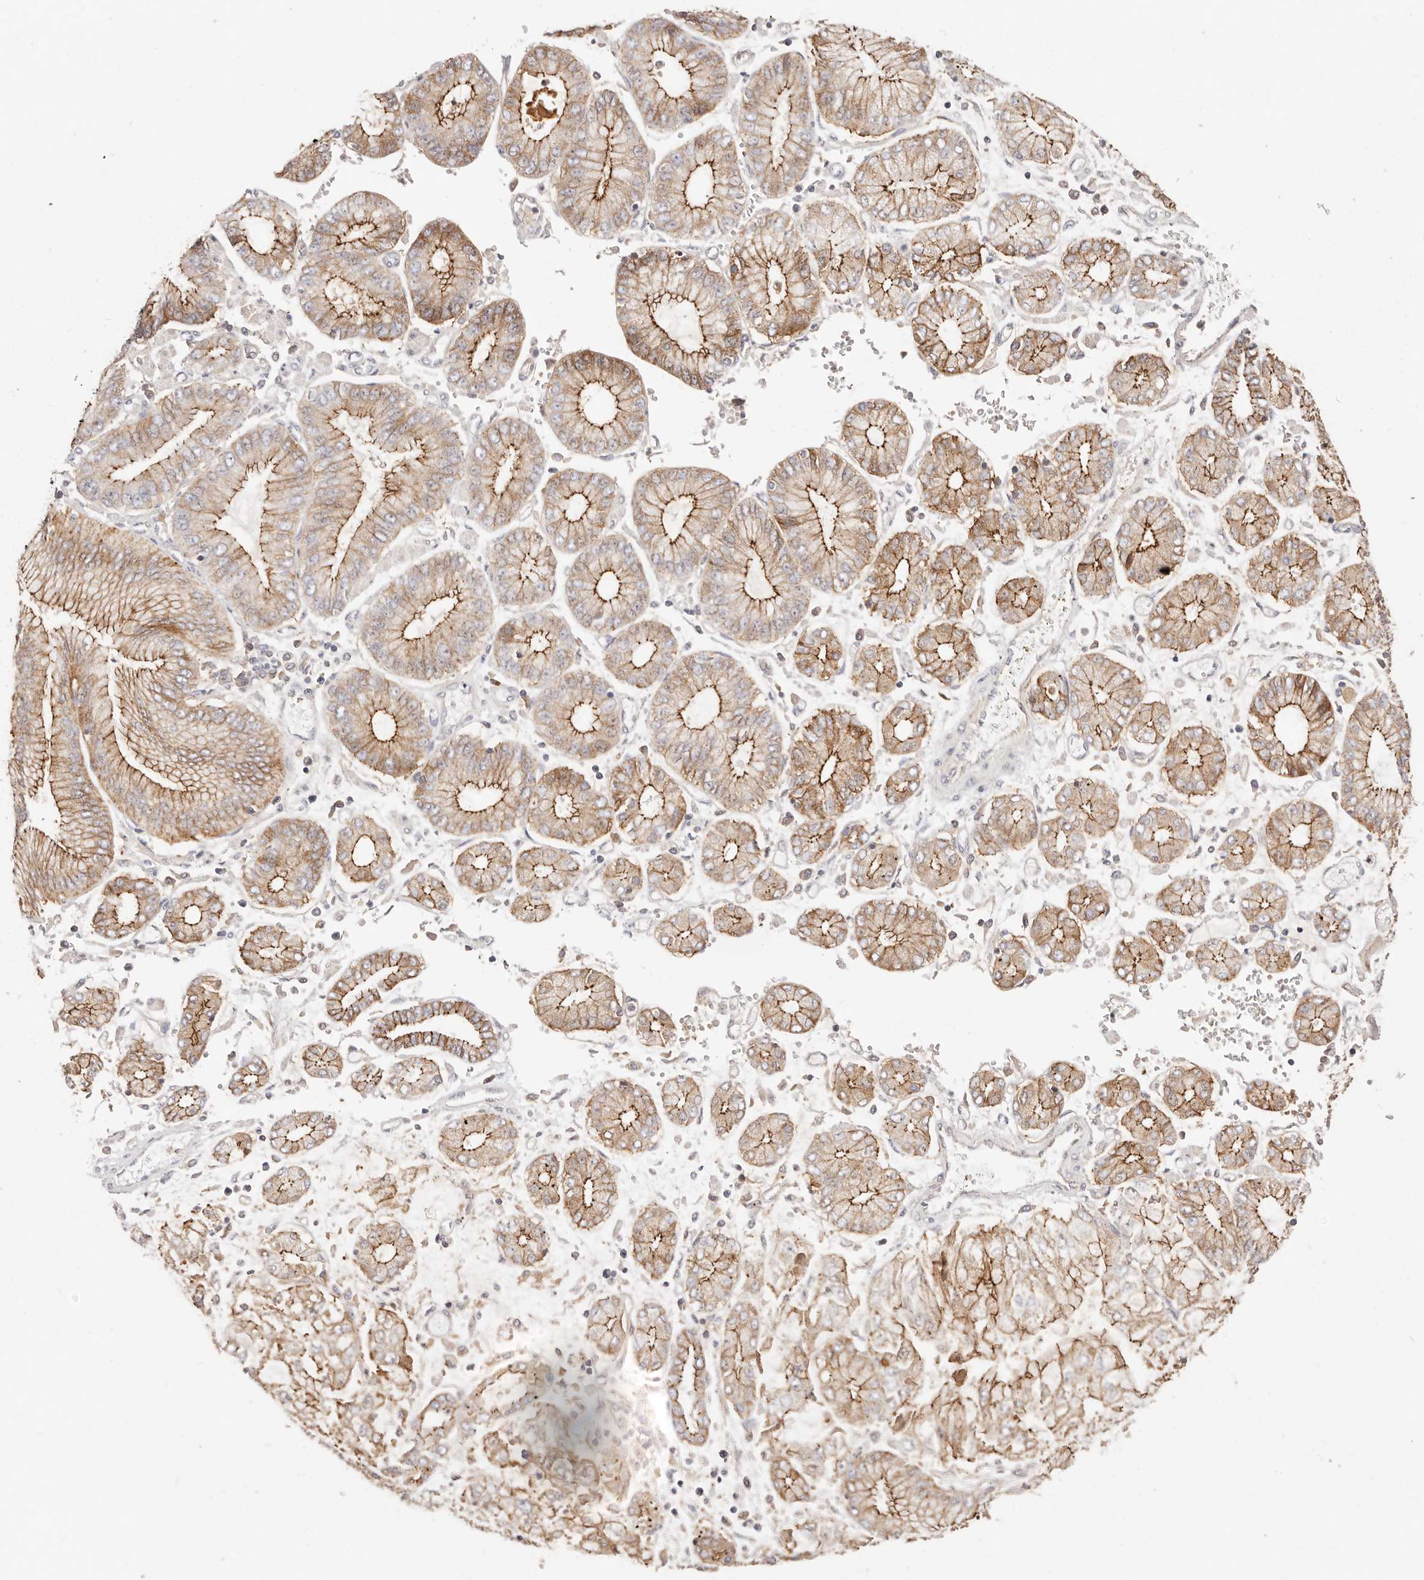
{"staining": {"intensity": "moderate", "quantity": "25%-75%", "location": "cytoplasmic/membranous"}, "tissue": "stomach cancer", "cell_type": "Tumor cells", "image_type": "cancer", "snomed": [{"axis": "morphology", "description": "Adenocarcinoma, NOS"}, {"axis": "topography", "description": "Stomach"}], "caption": "A high-resolution micrograph shows immunohistochemistry staining of stomach cancer, which shows moderate cytoplasmic/membranous positivity in about 25%-75% of tumor cells. Ihc stains the protein of interest in brown and the nuclei are stained blue.", "gene": "CXADR", "patient": {"sex": "male", "age": 76}}